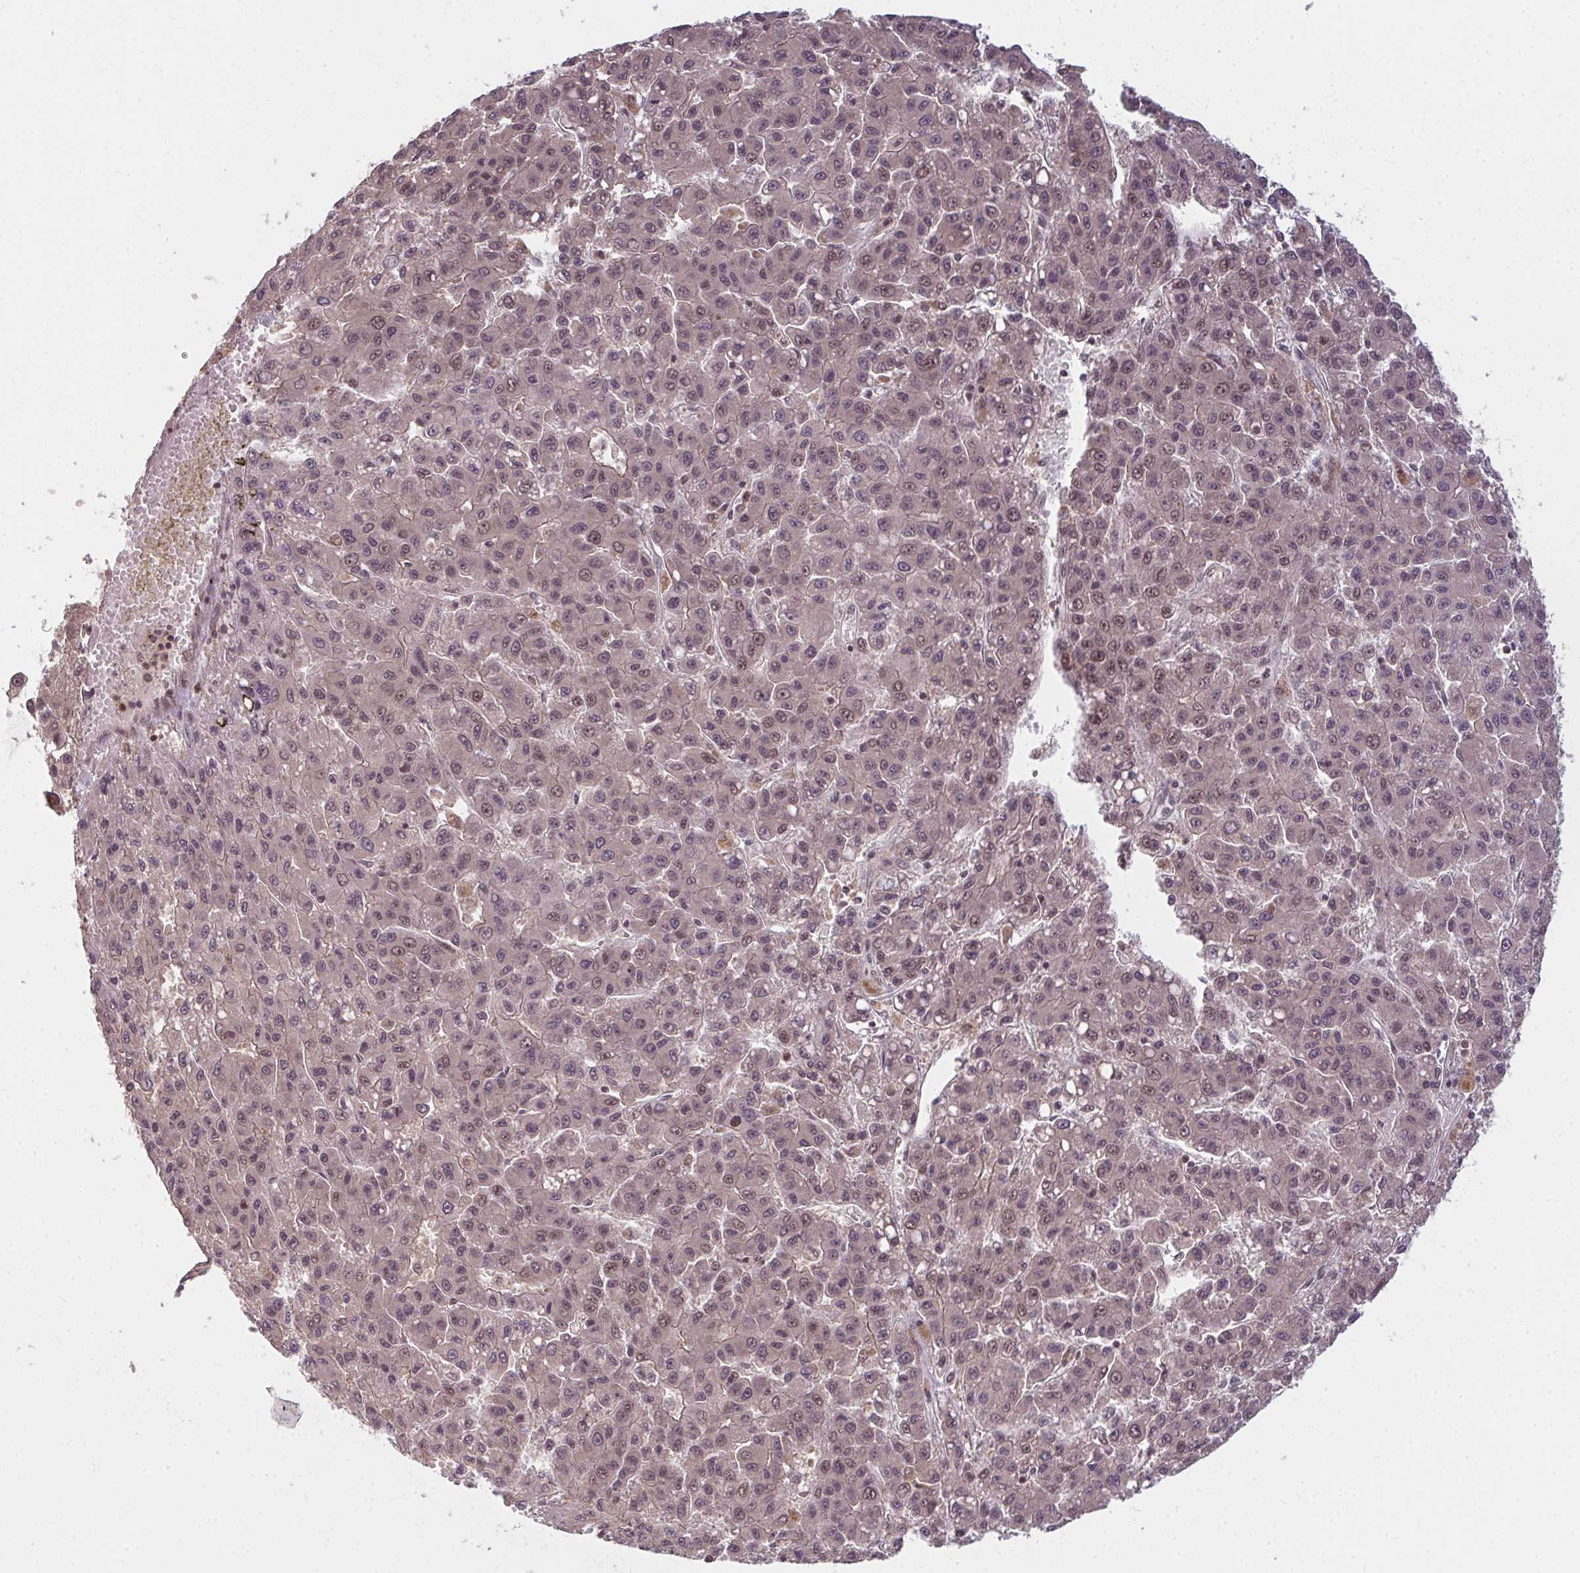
{"staining": {"intensity": "weak", "quantity": "25%-75%", "location": "nuclear"}, "tissue": "liver cancer", "cell_type": "Tumor cells", "image_type": "cancer", "snomed": [{"axis": "morphology", "description": "Carcinoma, Hepatocellular, NOS"}, {"axis": "topography", "description": "Liver"}], "caption": "Immunohistochemistry micrograph of neoplastic tissue: human liver cancer stained using immunohistochemistry displays low levels of weak protein expression localized specifically in the nuclear of tumor cells, appearing as a nuclear brown color.", "gene": "GTF3C6", "patient": {"sex": "male", "age": 70}}